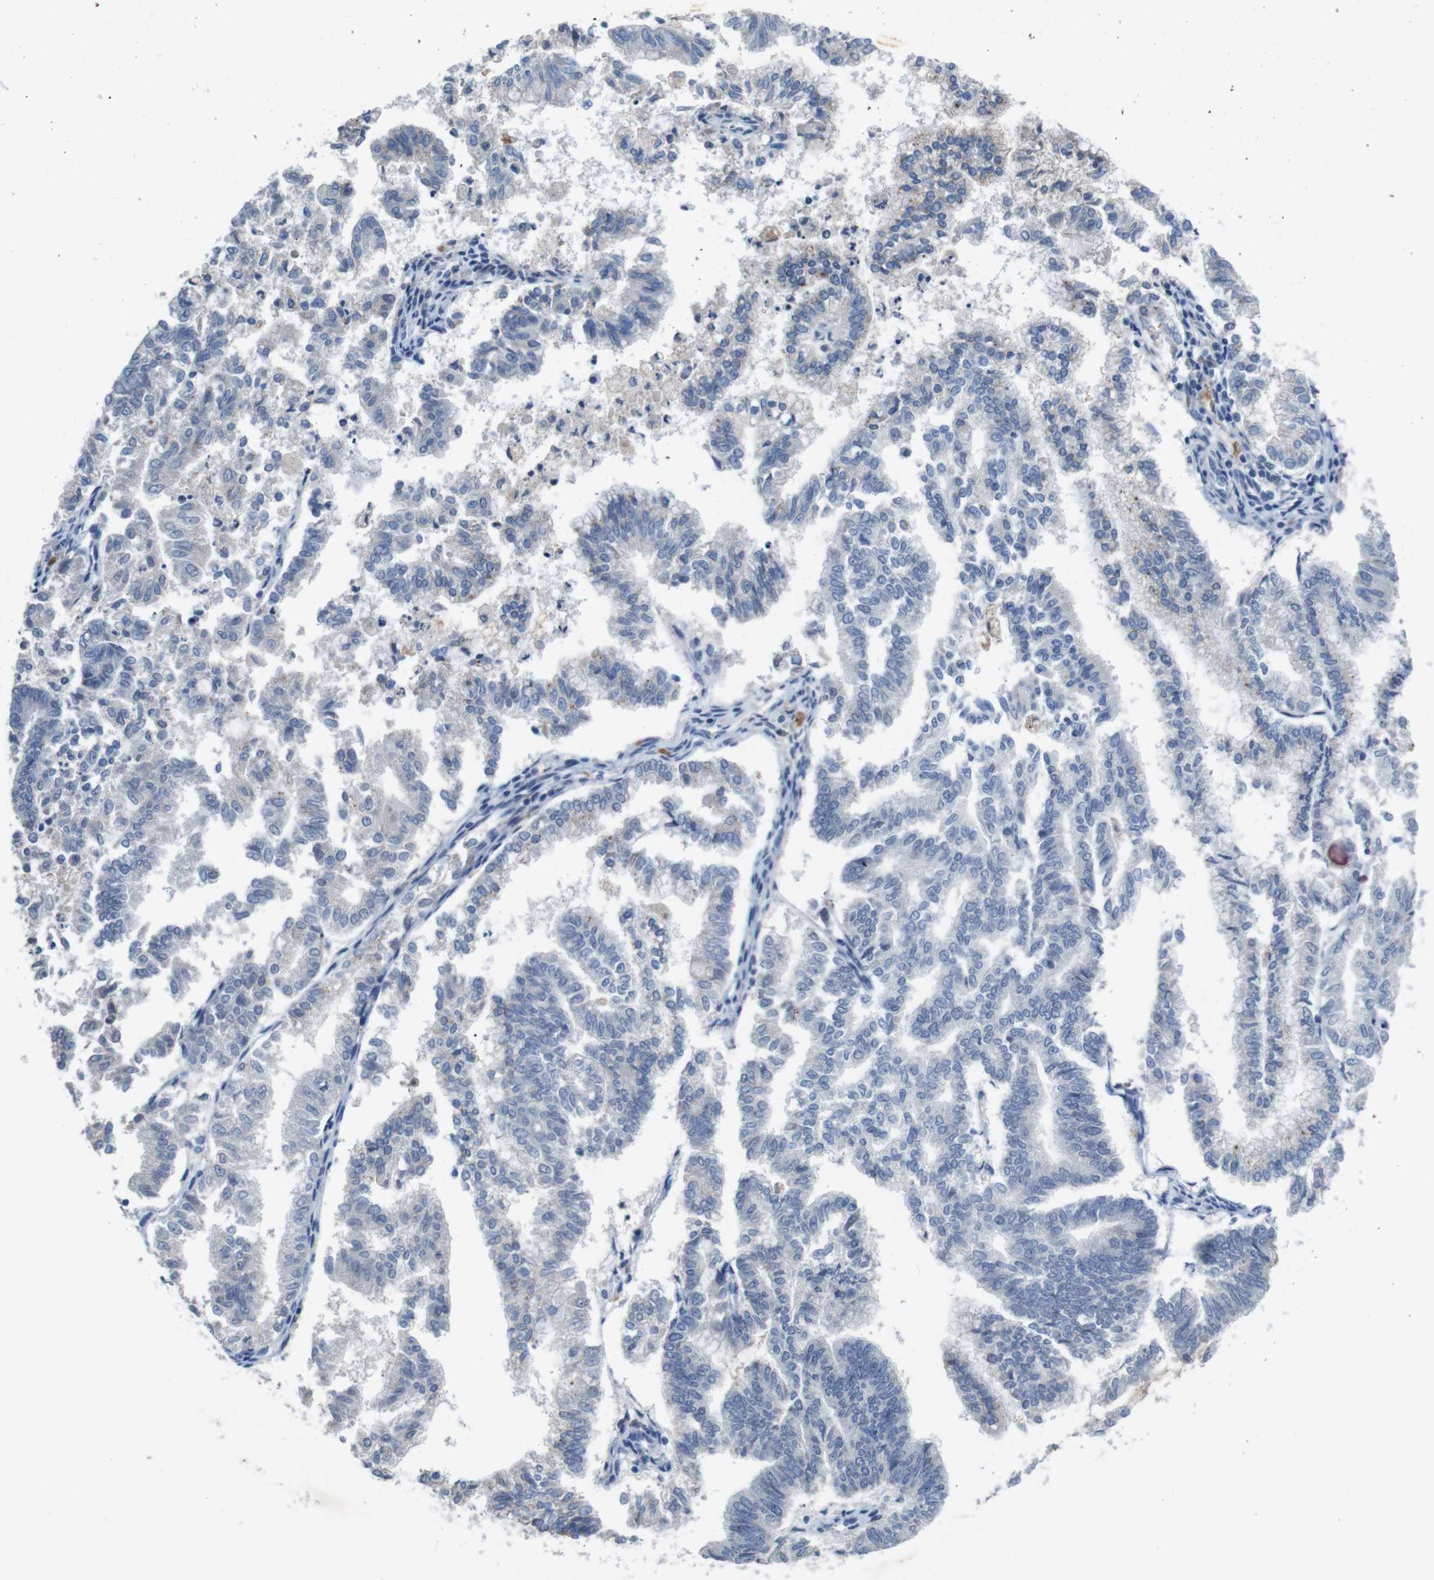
{"staining": {"intensity": "negative", "quantity": "none", "location": "none"}, "tissue": "endometrial cancer", "cell_type": "Tumor cells", "image_type": "cancer", "snomed": [{"axis": "morphology", "description": "Necrosis, NOS"}, {"axis": "morphology", "description": "Adenocarcinoma, NOS"}, {"axis": "topography", "description": "Endometrium"}], "caption": "The histopathology image displays no significant positivity in tumor cells of adenocarcinoma (endometrial).", "gene": "SLC2A8", "patient": {"sex": "female", "age": 79}}